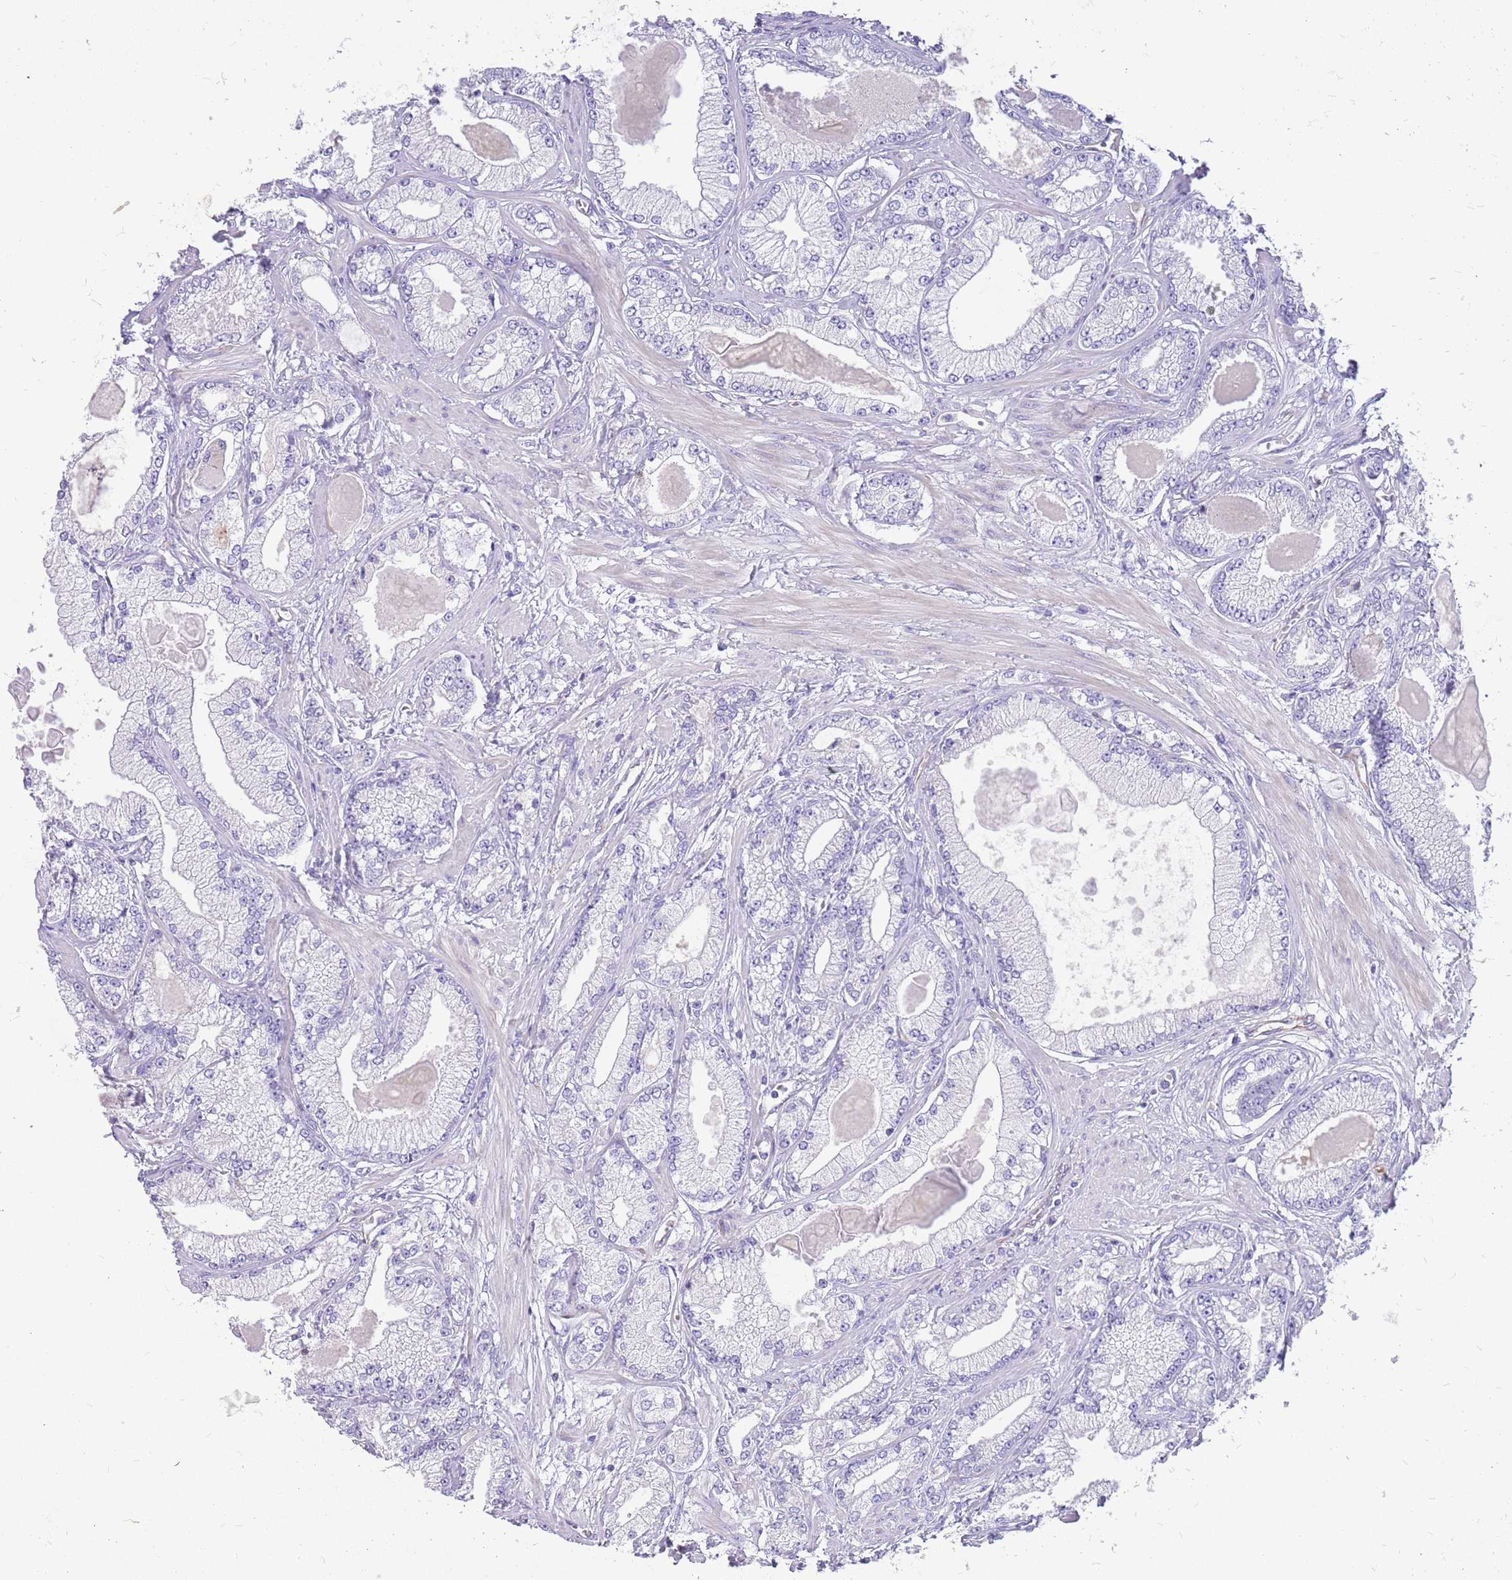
{"staining": {"intensity": "negative", "quantity": "none", "location": "none"}, "tissue": "prostate cancer", "cell_type": "Tumor cells", "image_type": "cancer", "snomed": [{"axis": "morphology", "description": "Adenocarcinoma, Low grade"}, {"axis": "topography", "description": "Prostate"}], "caption": "Photomicrograph shows no significant protein expression in tumor cells of prostate cancer (low-grade adenocarcinoma).", "gene": "ZDHHC1", "patient": {"sex": "male", "age": 64}}